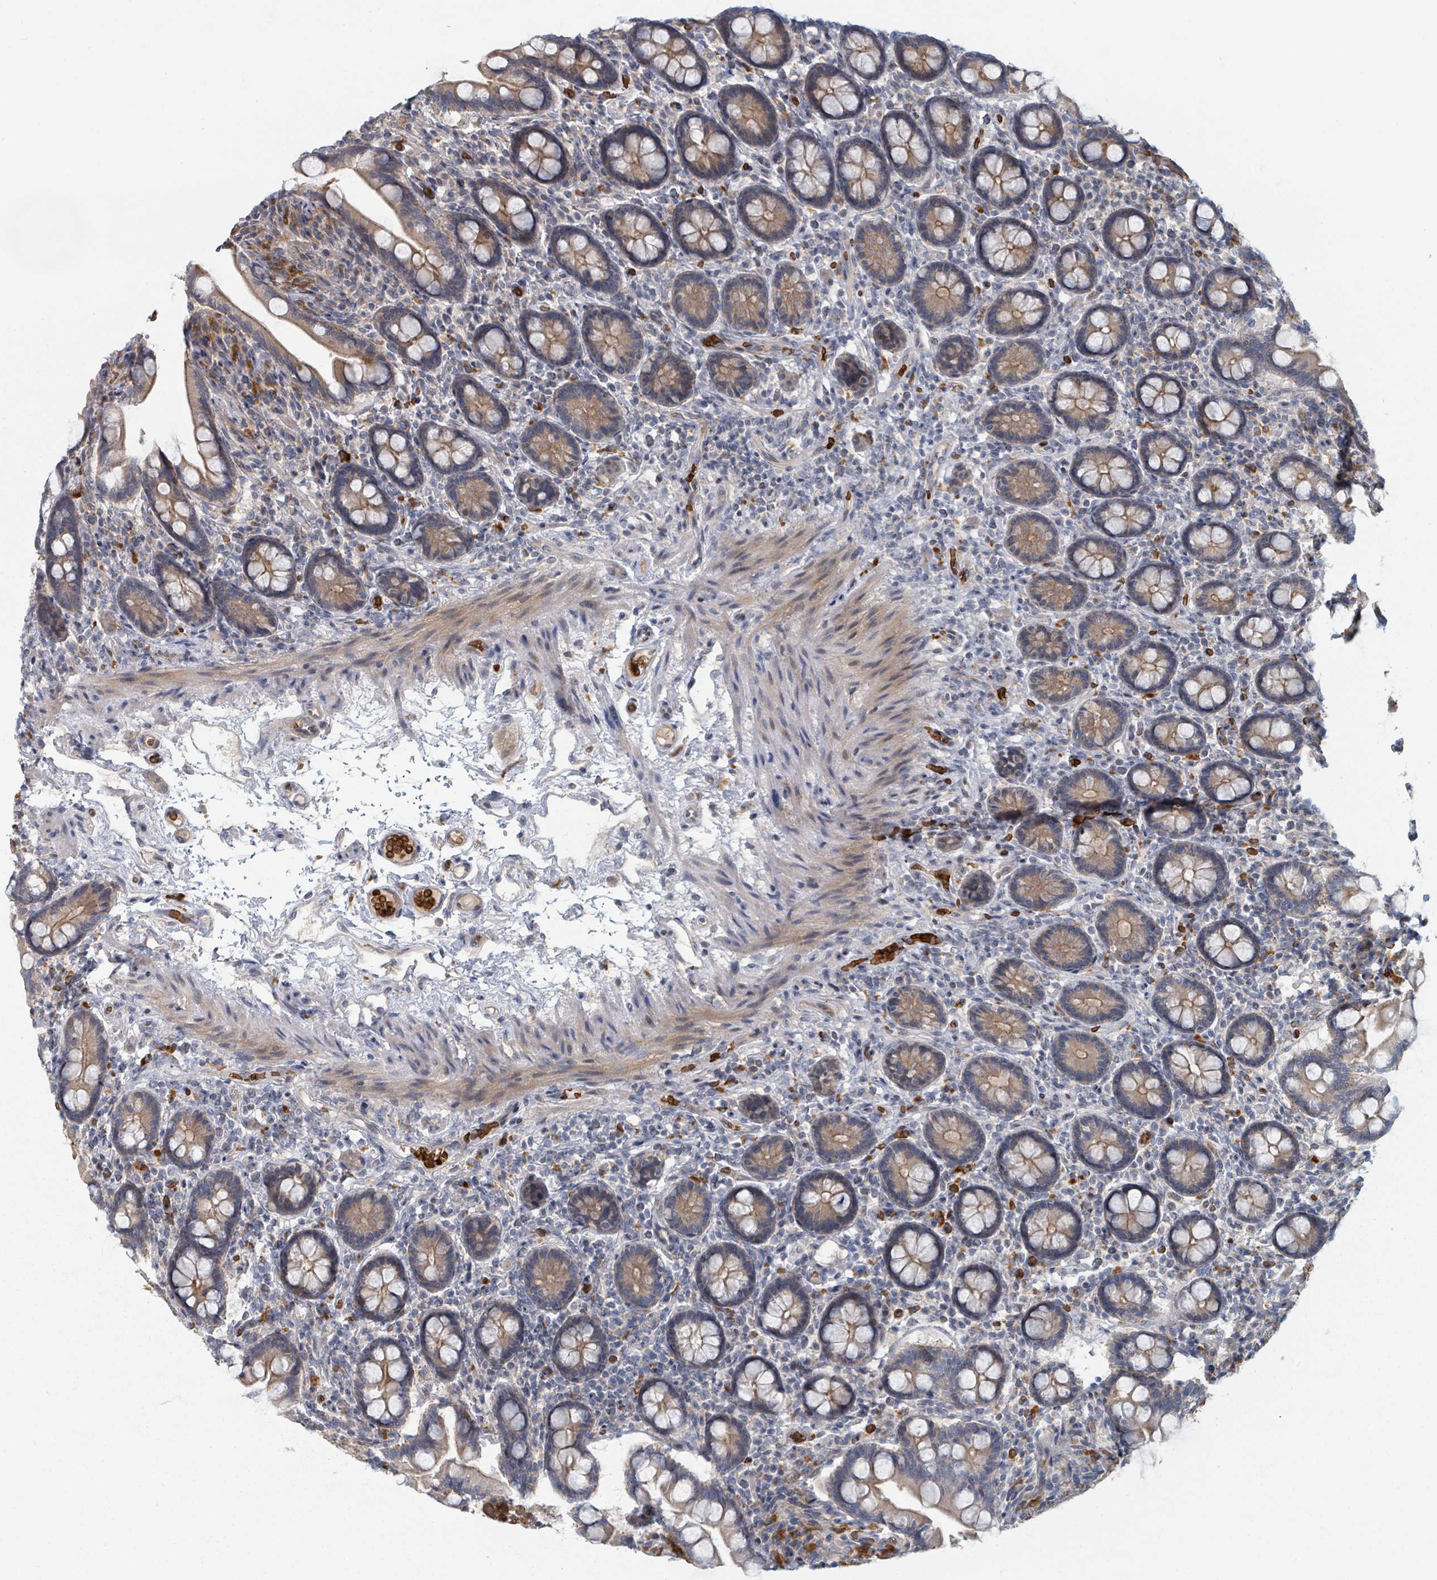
{"staining": {"intensity": "moderate", "quantity": ">75%", "location": "cytoplasmic/membranous"}, "tissue": "small intestine", "cell_type": "Glandular cells", "image_type": "normal", "snomed": [{"axis": "morphology", "description": "Normal tissue, NOS"}, {"axis": "topography", "description": "Small intestine"}], "caption": "Brown immunohistochemical staining in unremarkable human small intestine exhibits moderate cytoplasmic/membranous expression in about >75% of glandular cells. (DAB (3,3'-diaminobenzidine) IHC with brightfield microscopy, high magnification).", "gene": "TRPC4AP", "patient": {"sex": "female", "age": 64}}